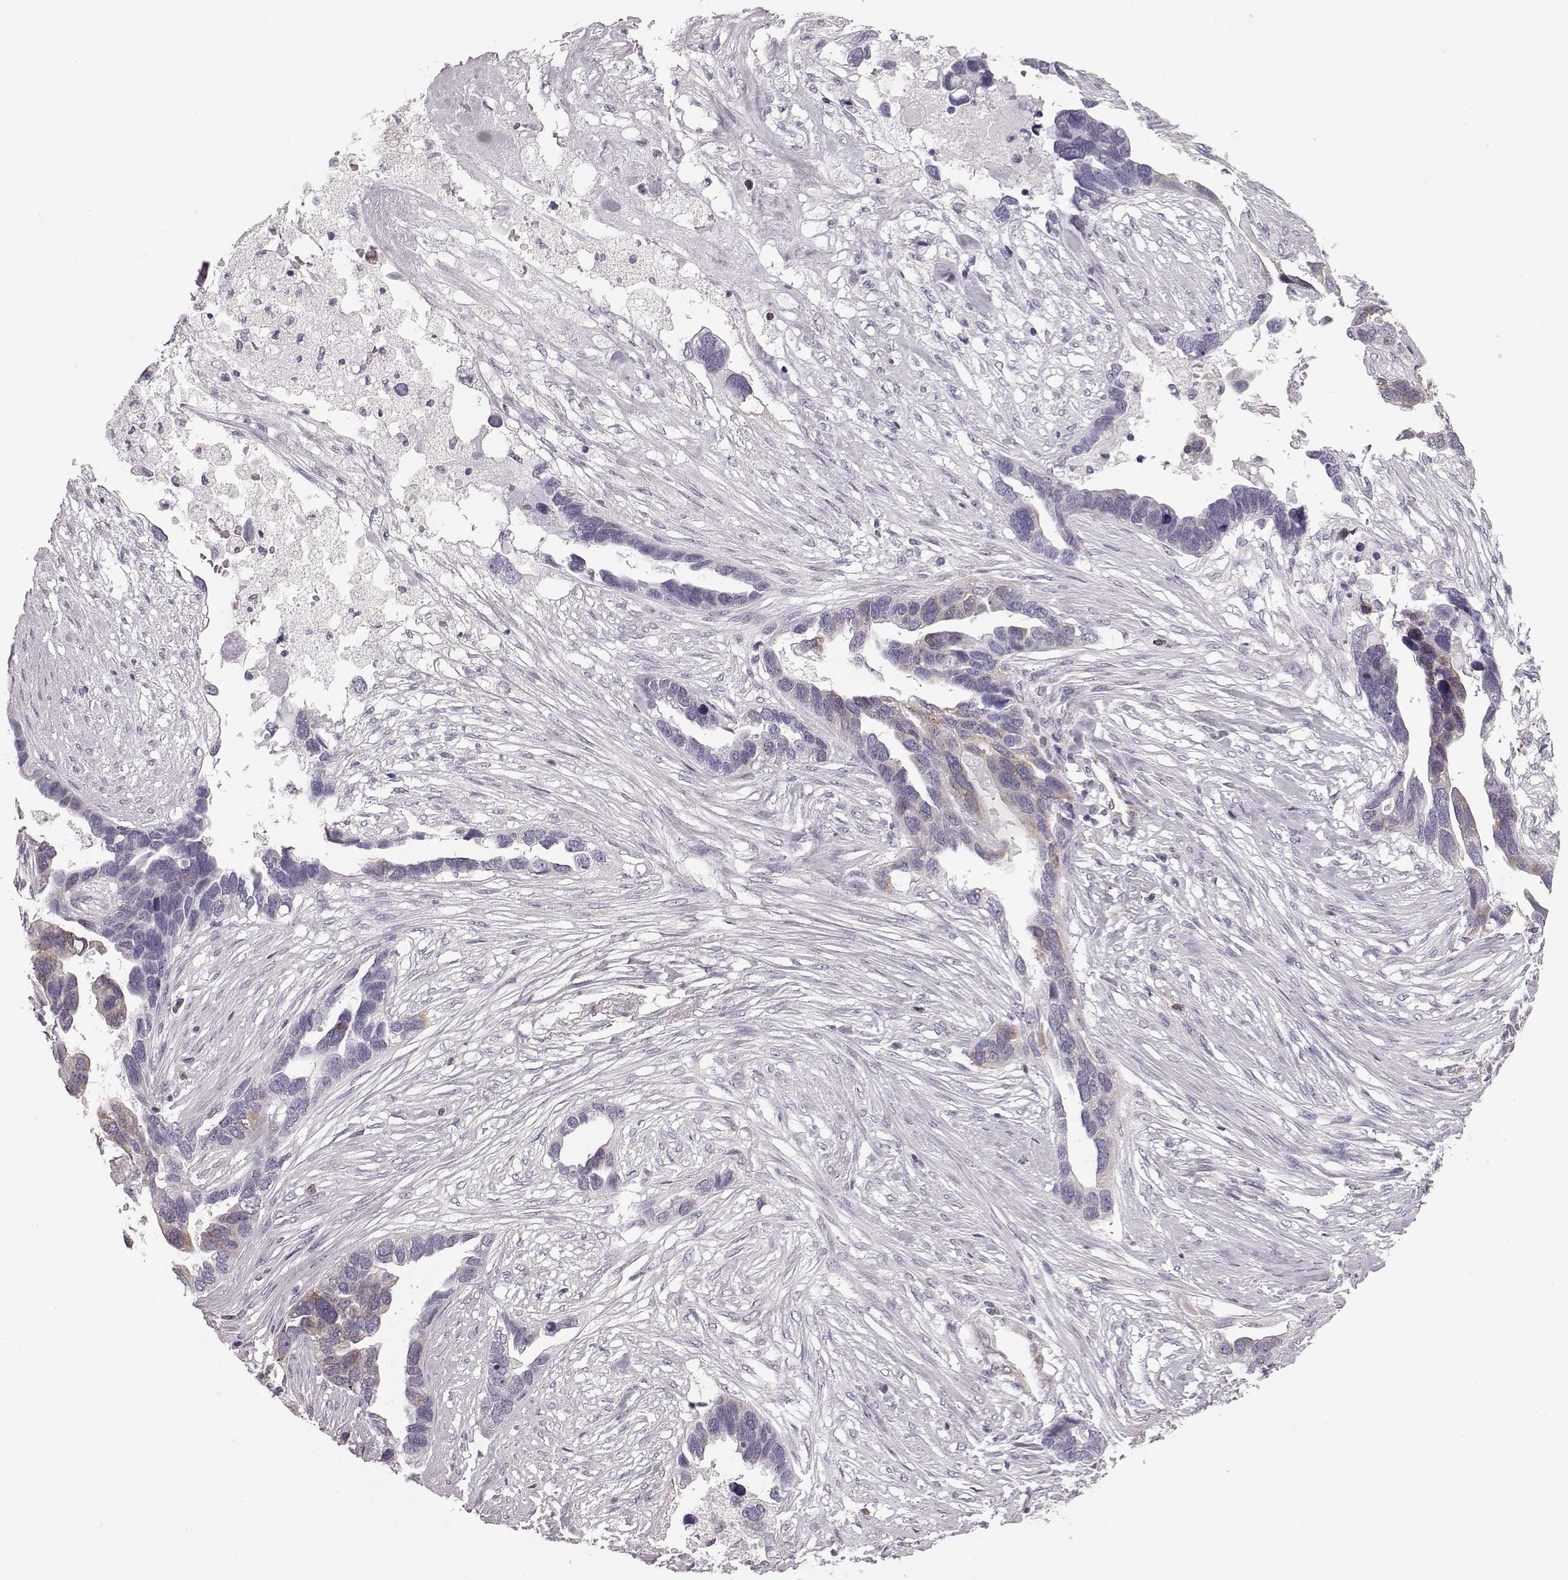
{"staining": {"intensity": "weak", "quantity": "<25%", "location": "cytoplasmic/membranous"}, "tissue": "ovarian cancer", "cell_type": "Tumor cells", "image_type": "cancer", "snomed": [{"axis": "morphology", "description": "Cystadenocarcinoma, serous, NOS"}, {"axis": "topography", "description": "Ovary"}], "caption": "Immunohistochemical staining of ovarian cancer displays no significant staining in tumor cells.", "gene": "ELOVL5", "patient": {"sex": "female", "age": 54}}